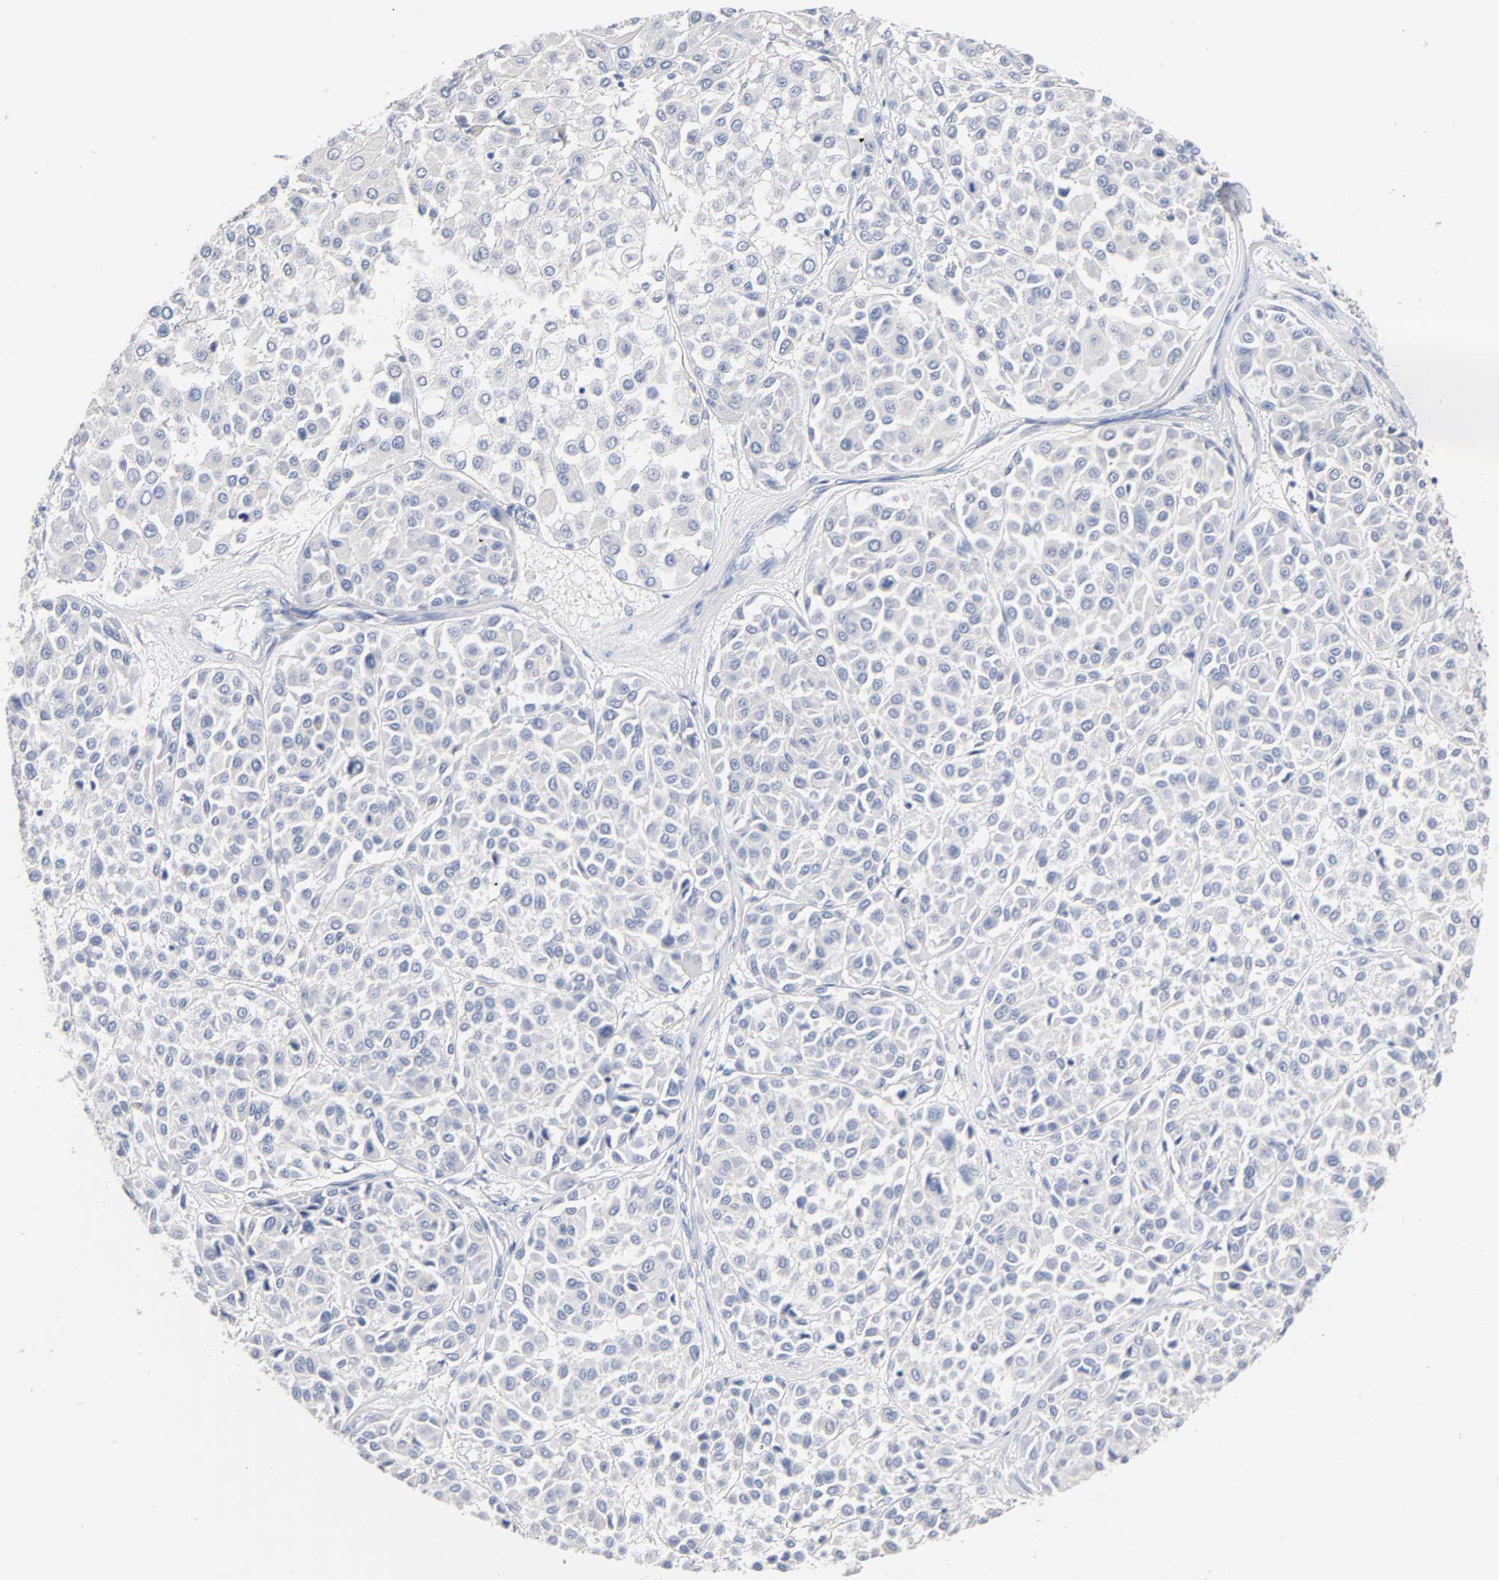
{"staining": {"intensity": "negative", "quantity": "none", "location": "none"}, "tissue": "melanoma", "cell_type": "Tumor cells", "image_type": "cancer", "snomed": [{"axis": "morphology", "description": "Malignant melanoma, Metastatic site"}, {"axis": "topography", "description": "Soft tissue"}], "caption": "Immunohistochemical staining of melanoma exhibits no significant positivity in tumor cells.", "gene": "MALT1", "patient": {"sex": "male", "age": 41}}